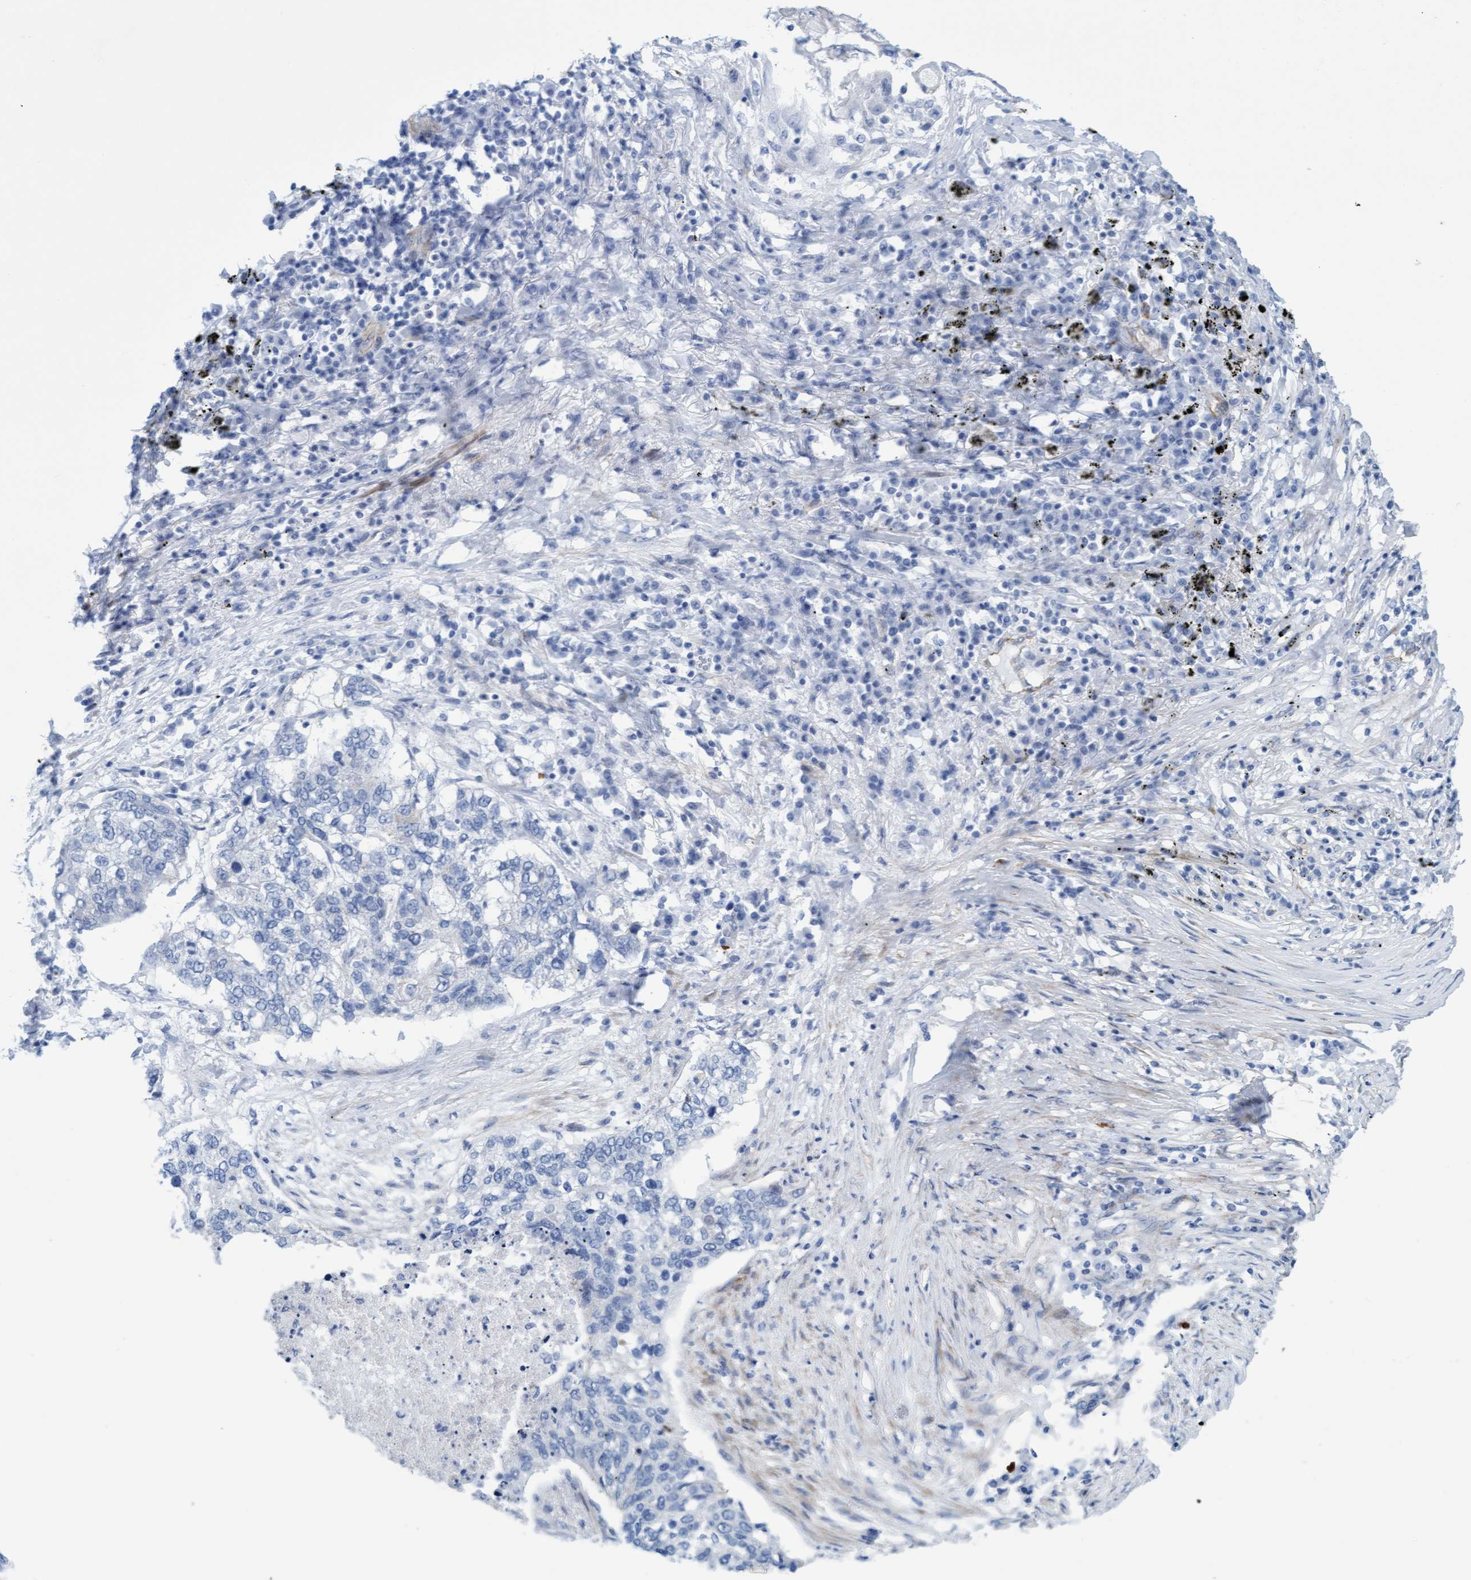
{"staining": {"intensity": "negative", "quantity": "none", "location": "none"}, "tissue": "lung cancer", "cell_type": "Tumor cells", "image_type": "cancer", "snomed": [{"axis": "morphology", "description": "Squamous cell carcinoma, NOS"}, {"axis": "topography", "description": "Lung"}], "caption": "A photomicrograph of human lung cancer is negative for staining in tumor cells.", "gene": "MTFR1", "patient": {"sex": "female", "age": 63}}